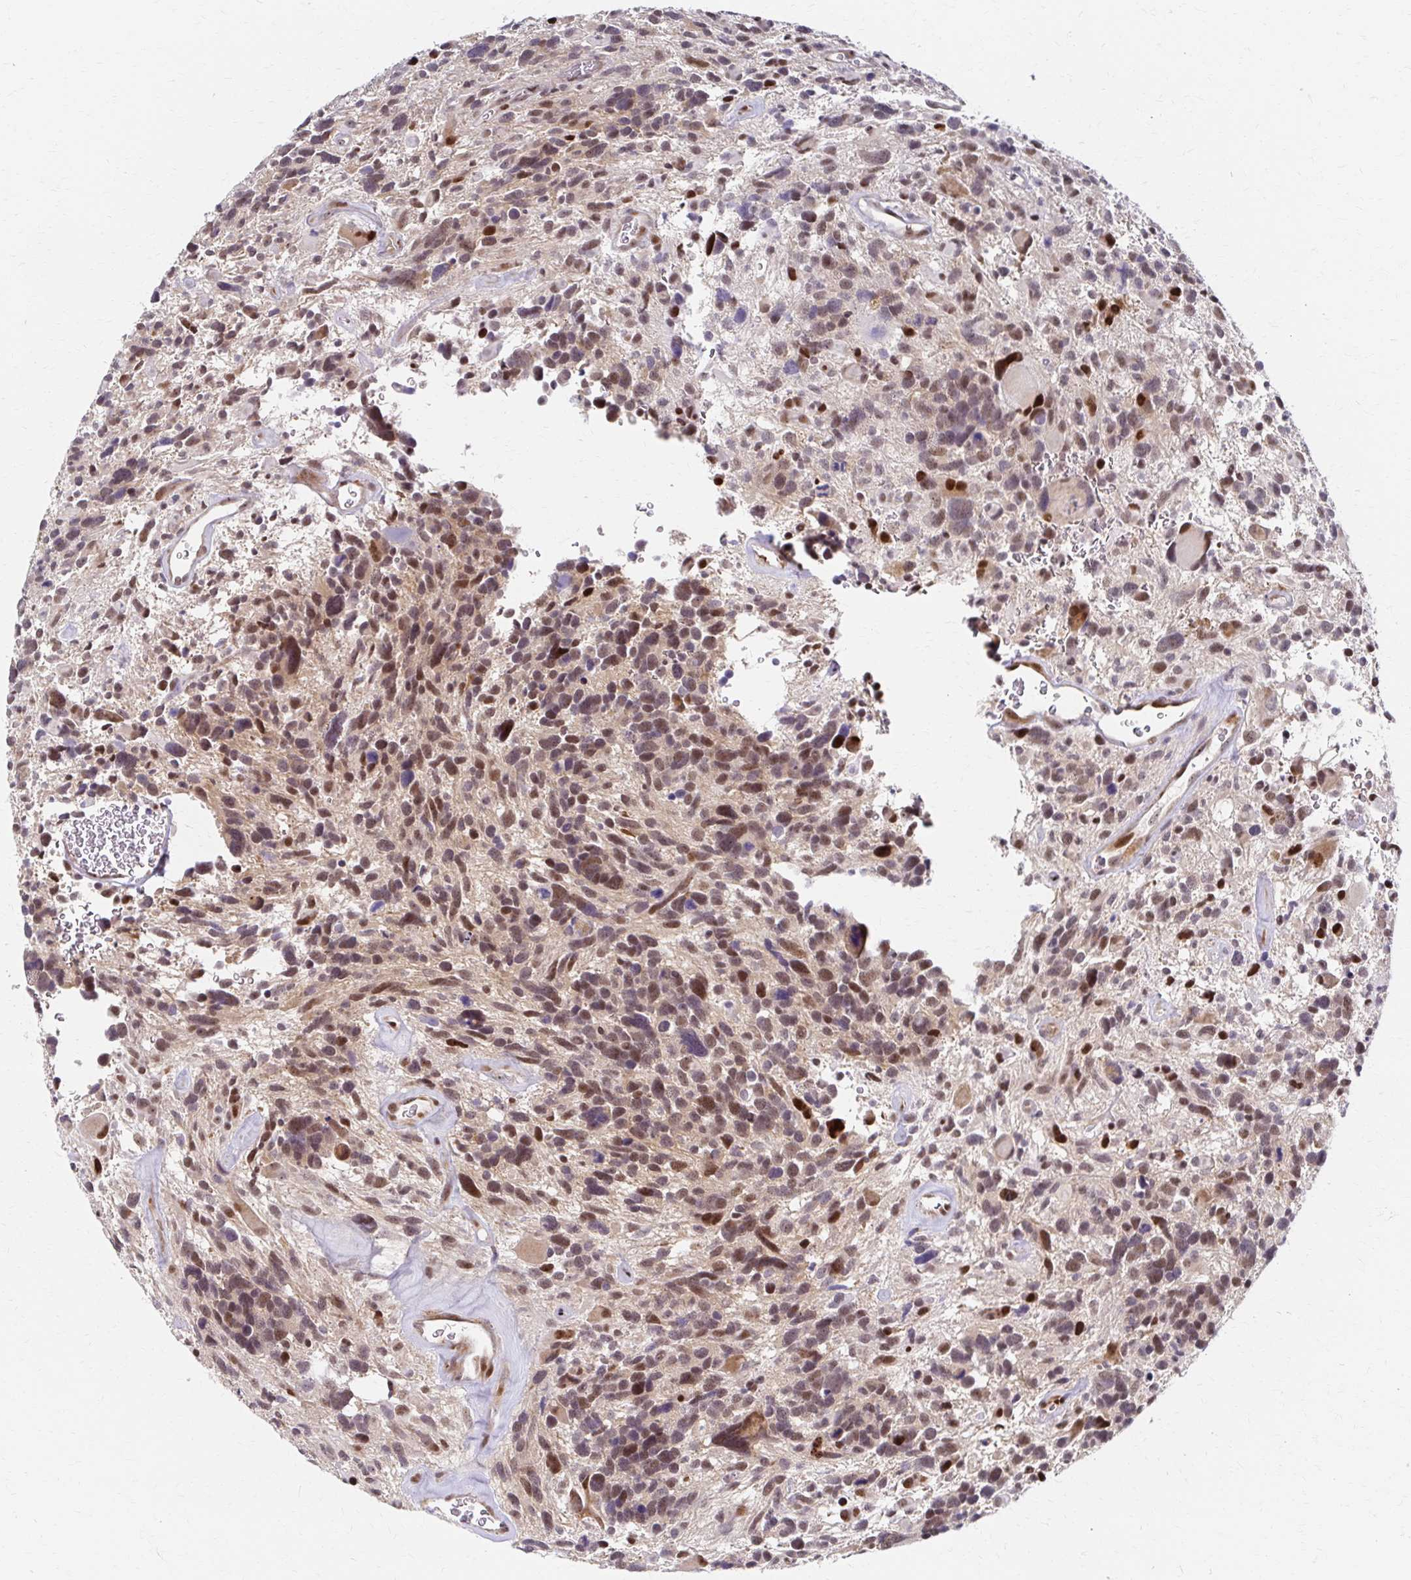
{"staining": {"intensity": "moderate", "quantity": "25%-75%", "location": "nuclear"}, "tissue": "glioma", "cell_type": "Tumor cells", "image_type": "cancer", "snomed": [{"axis": "morphology", "description": "Glioma, malignant, High grade"}, {"axis": "topography", "description": "Brain"}], "caption": "High-power microscopy captured an IHC histopathology image of glioma, revealing moderate nuclear expression in about 25%-75% of tumor cells.", "gene": "PSMD7", "patient": {"sex": "male", "age": 49}}